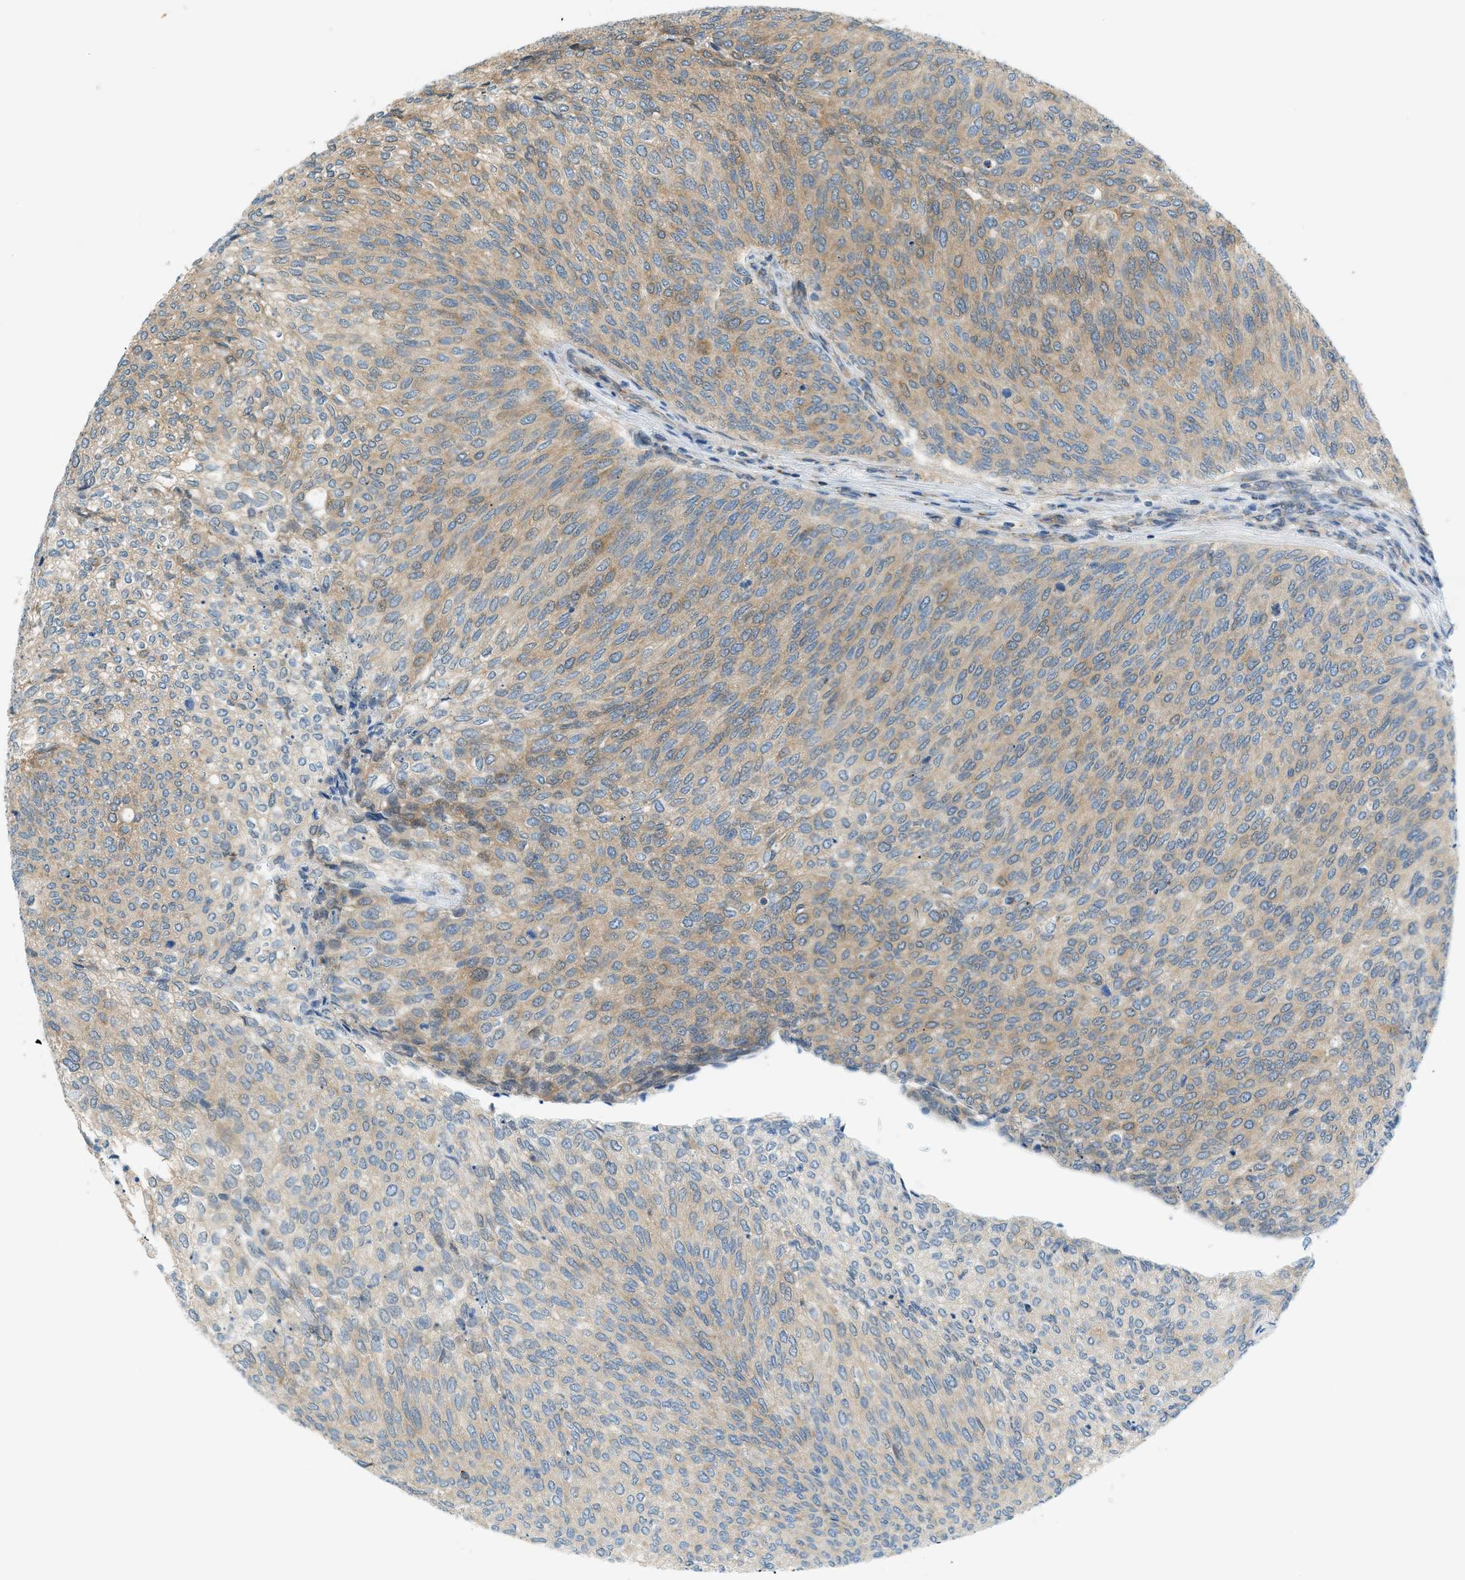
{"staining": {"intensity": "weak", "quantity": "25%-75%", "location": "cytoplasmic/membranous"}, "tissue": "urothelial cancer", "cell_type": "Tumor cells", "image_type": "cancer", "snomed": [{"axis": "morphology", "description": "Urothelial carcinoma, Low grade"}, {"axis": "topography", "description": "Urinary bladder"}], "caption": "Tumor cells exhibit low levels of weak cytoplasmic/membranous positivity in approximately 25%-75% of cells in urothelial cancer.", "gene": "PIGG", "patient": {"sex": "female", "age": 79}}